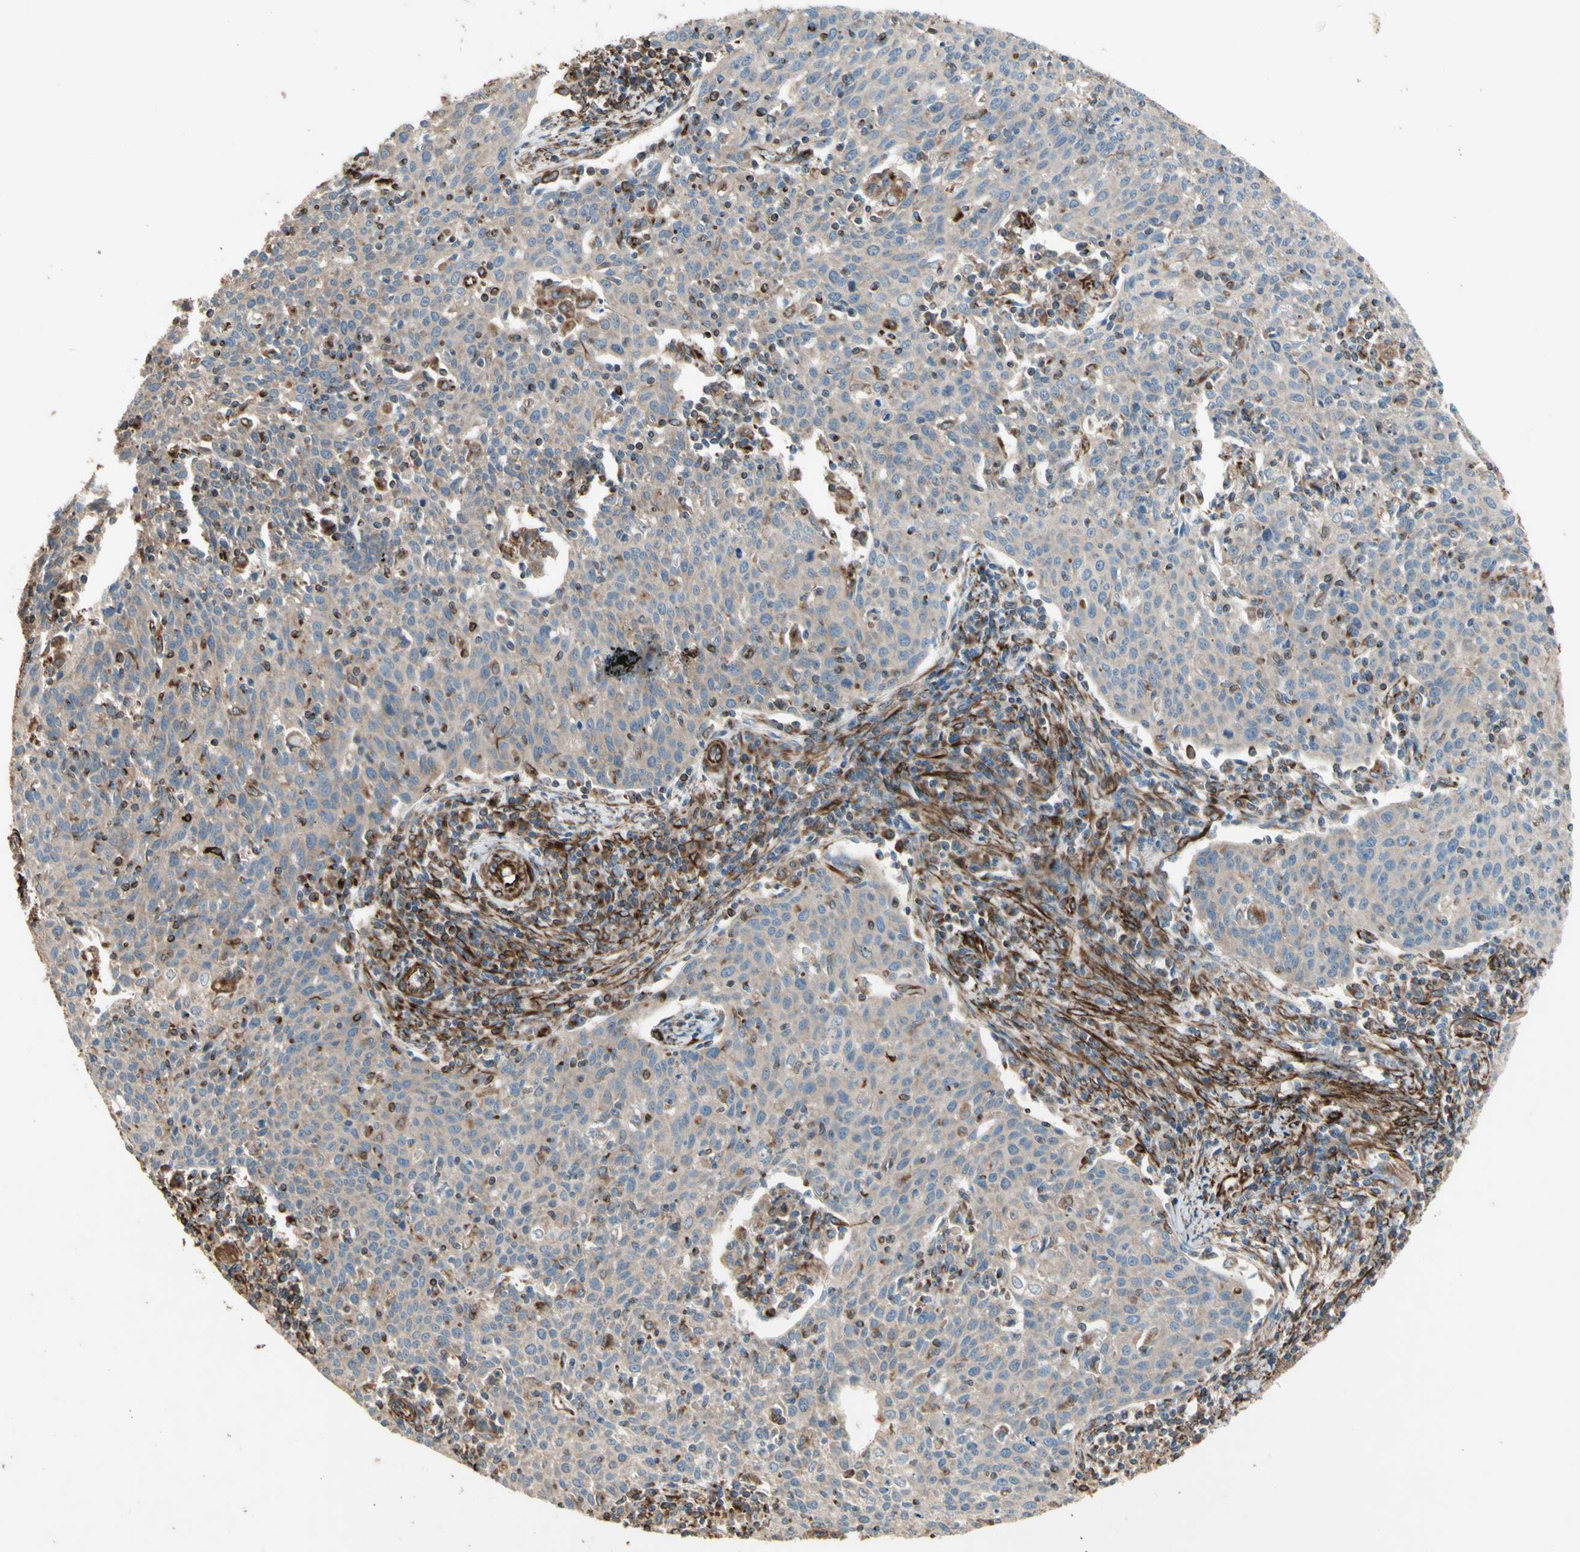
{"staining": {"intensity": "weak", "quantity": ">75%", "location": "cytoplasmic/membranous"}, "tissue": "cervical cancer", "cell_type": "Tumor cells", "image_type": "cancer", "snomed": [{"axis": "morphology", "description": "Squamous cell carcinoma, NOS"}, {"axis": "topography", "description": "Cervix"}], "caption": "Weak cytoplasmic/membranous protein staining is appreciated in approximately >75% of tumor cells in cervical cancer (squamous cell carcinoma).", "gene": "TRAF2", "patient": {"sex": "female", "age": 38}}